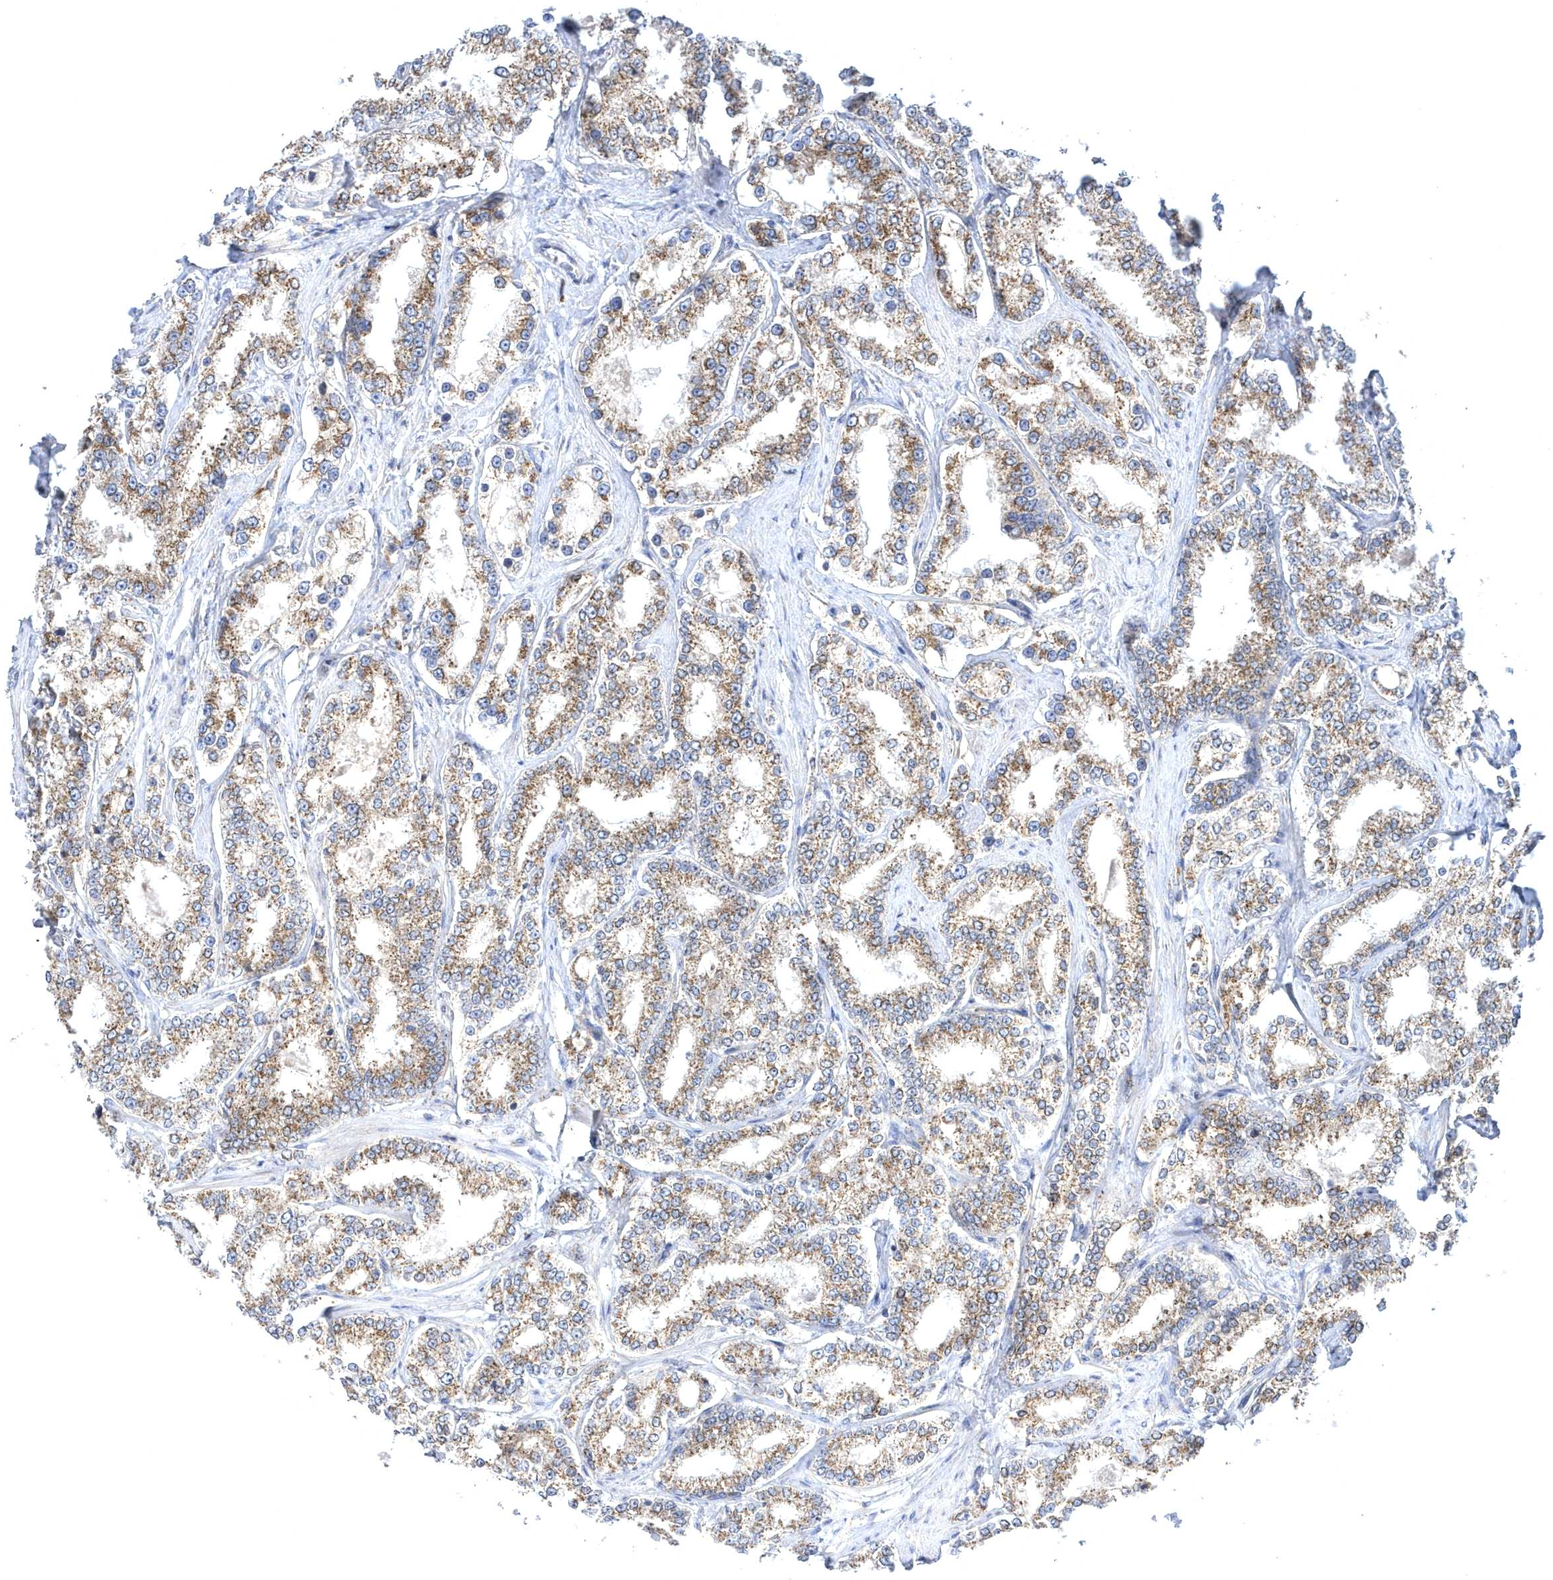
{"staining": {"intensity": "moderate", "quantity": ">75%", "location": "cytoplasmic/membranous"}, "tissue": "prostate cancer", "cell_type": "Tumor cells", "image_type": "cancer", "snomed": [{"axis": "morphology", "description": "Normal tissue, NOS"}, {"axis": "morphology", "description": "Adenocarcinoma, High grade"}, {"axis": "topography", "description": "Prostate"}], "caption": "A medium amount of moderate cytoplasmic/membranous positivity is present in about >75% of tumor cells in prostate adenocarcinoma (high-grade) tissue. (IHC, brightfield microscopy, high magnification).", "gene": "COPB2", "patient": {"sex": "male", "age": 83}}